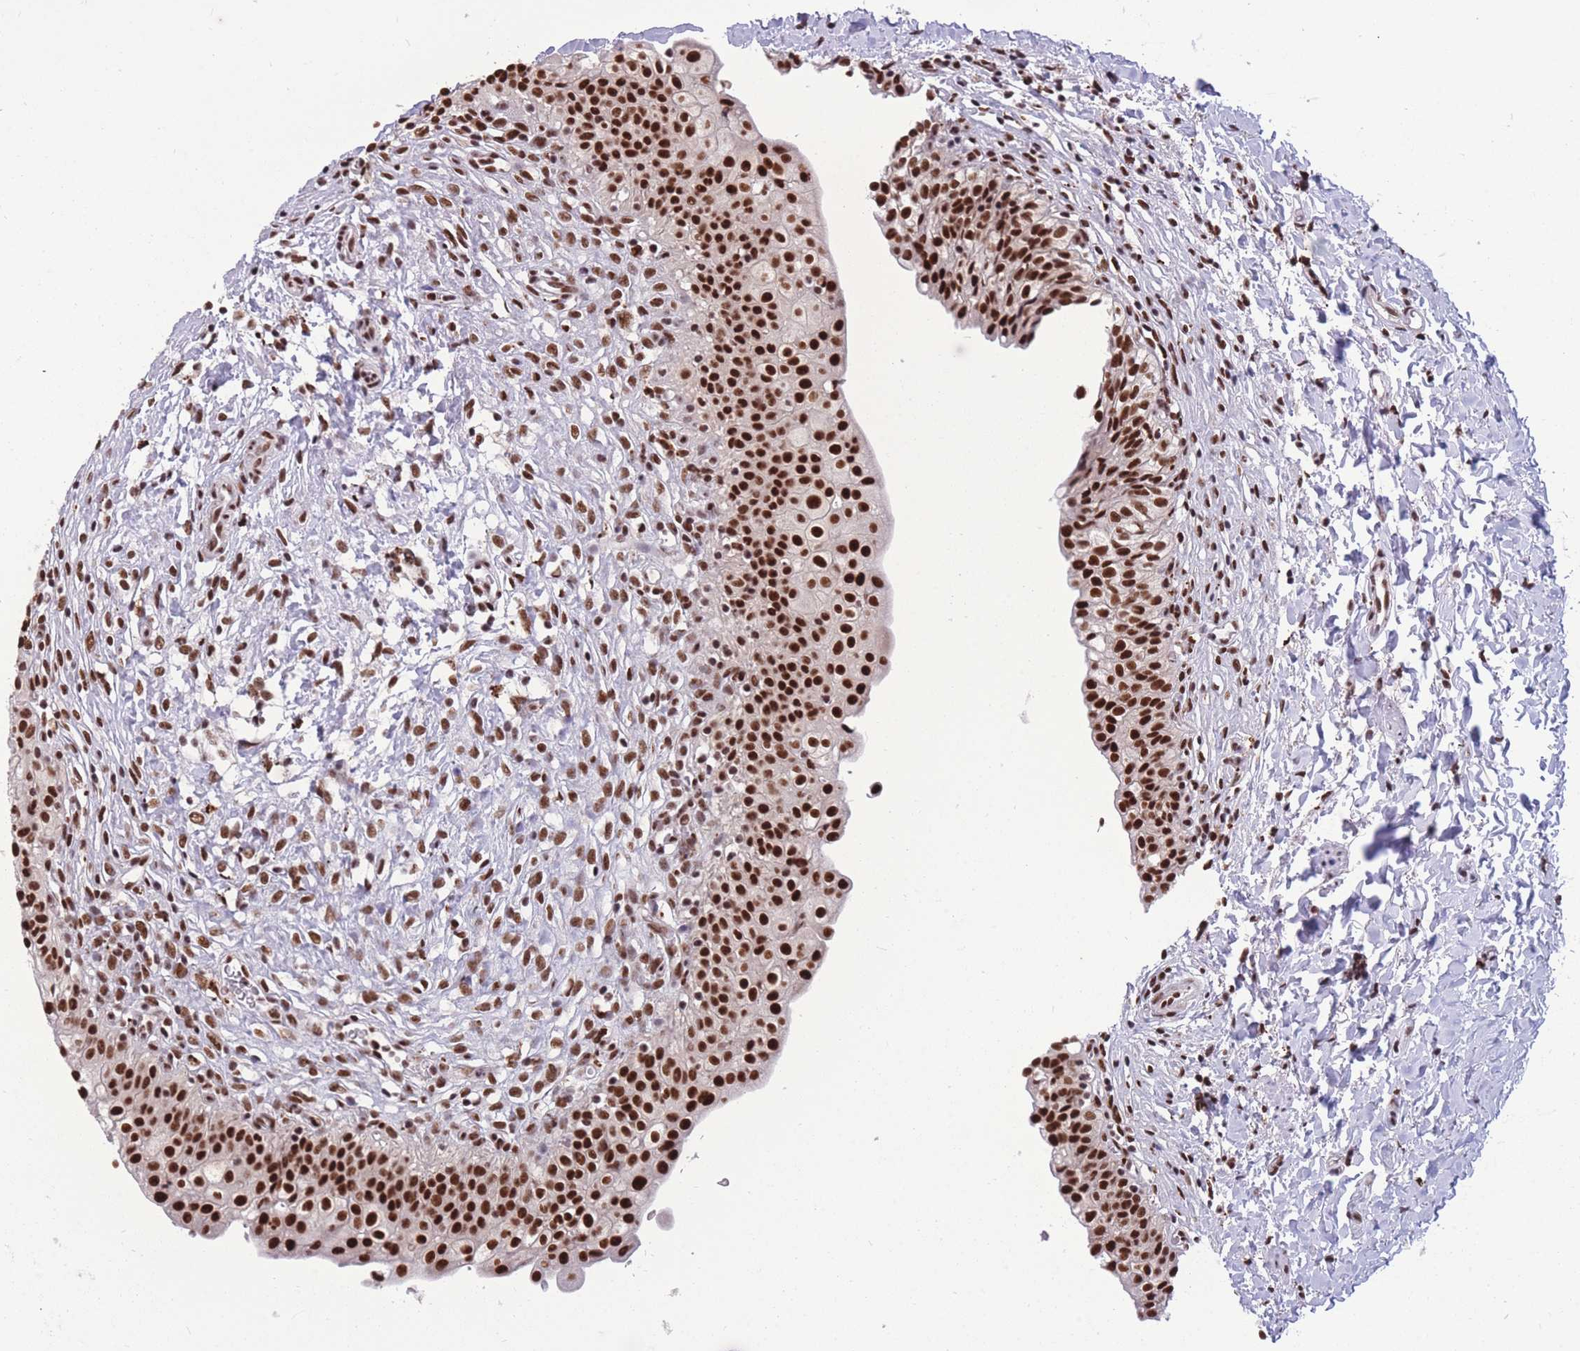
{"staining": {"intensity": "strong", "quantity": ">75%", "location": "nuclear"}, "tissue": "urinary bladder", "cell_type": "Urothelial cells", "image_type": "normal", "snomed": [{"axis": "morphology", "description": "Normal tissue, NOS"}, {"axis": "topography", "description": "Urinary bladder"}], "caption": "Unremarkable urinary bladder demonstrates strong nuclear positivity in approximately >75% of urothelial cells, visualized by immunohistochemistry.", "gene": "PRPF19", "patient": {"sex": "male", "age": 55}}